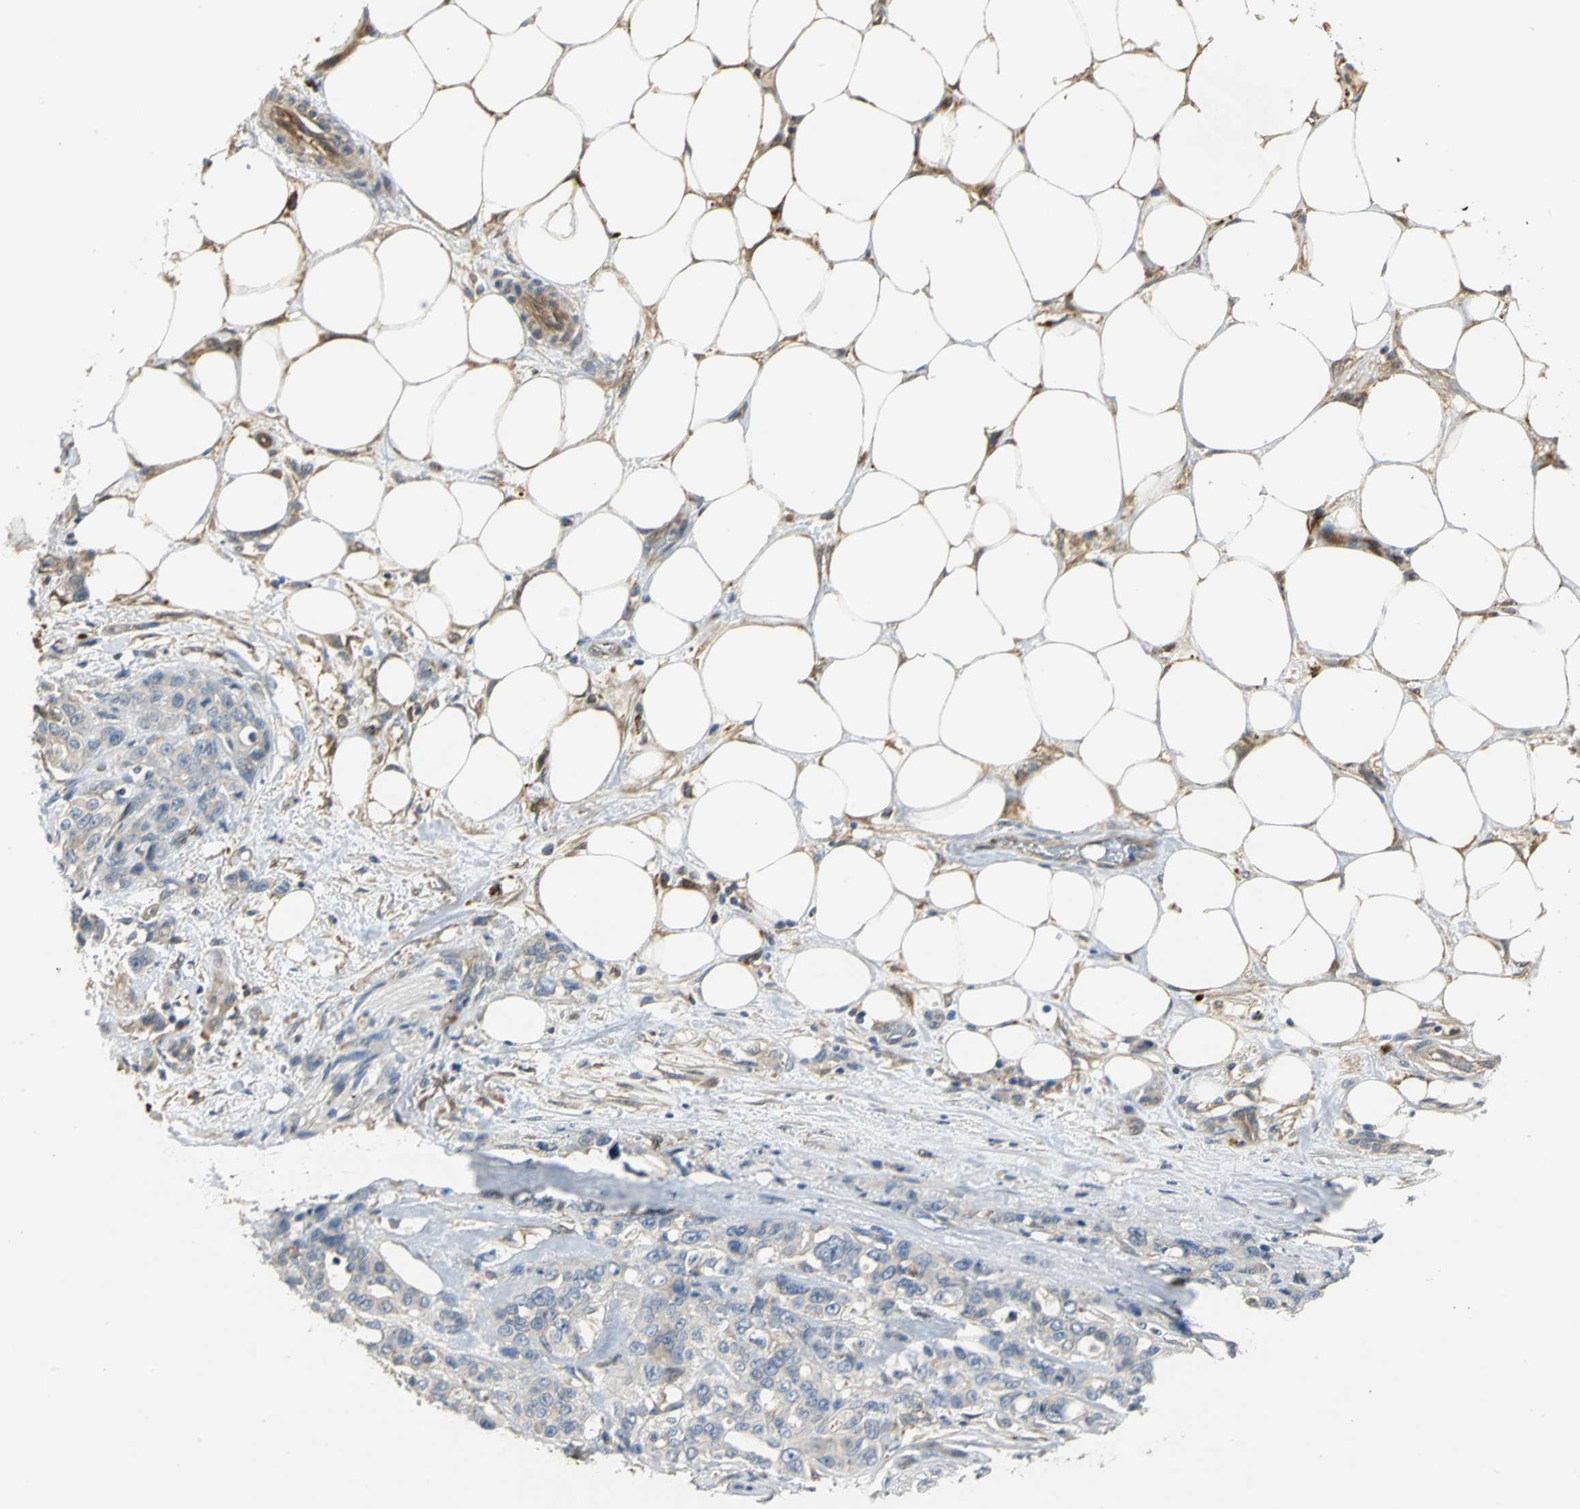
{"staining": {"intensity": "negative", "quantity": "none", "location": "none"}, "tissue": "pancreatic cancer", "cell_type": "Tumor cells", "image_type": "cancer", "snomed": [{"axis": "morphology", "description": "Adenocarcinoma, NOS"}, {"axis": "topography", "description": "Pancreas"}], "caption": "This is an immunohistochemistry histopathology image of adenocarcinoma (pancreatic). There is no staining in tumor cells.", "gene": "IL17RB", "patient": {"sex": "male", "age": 46}}